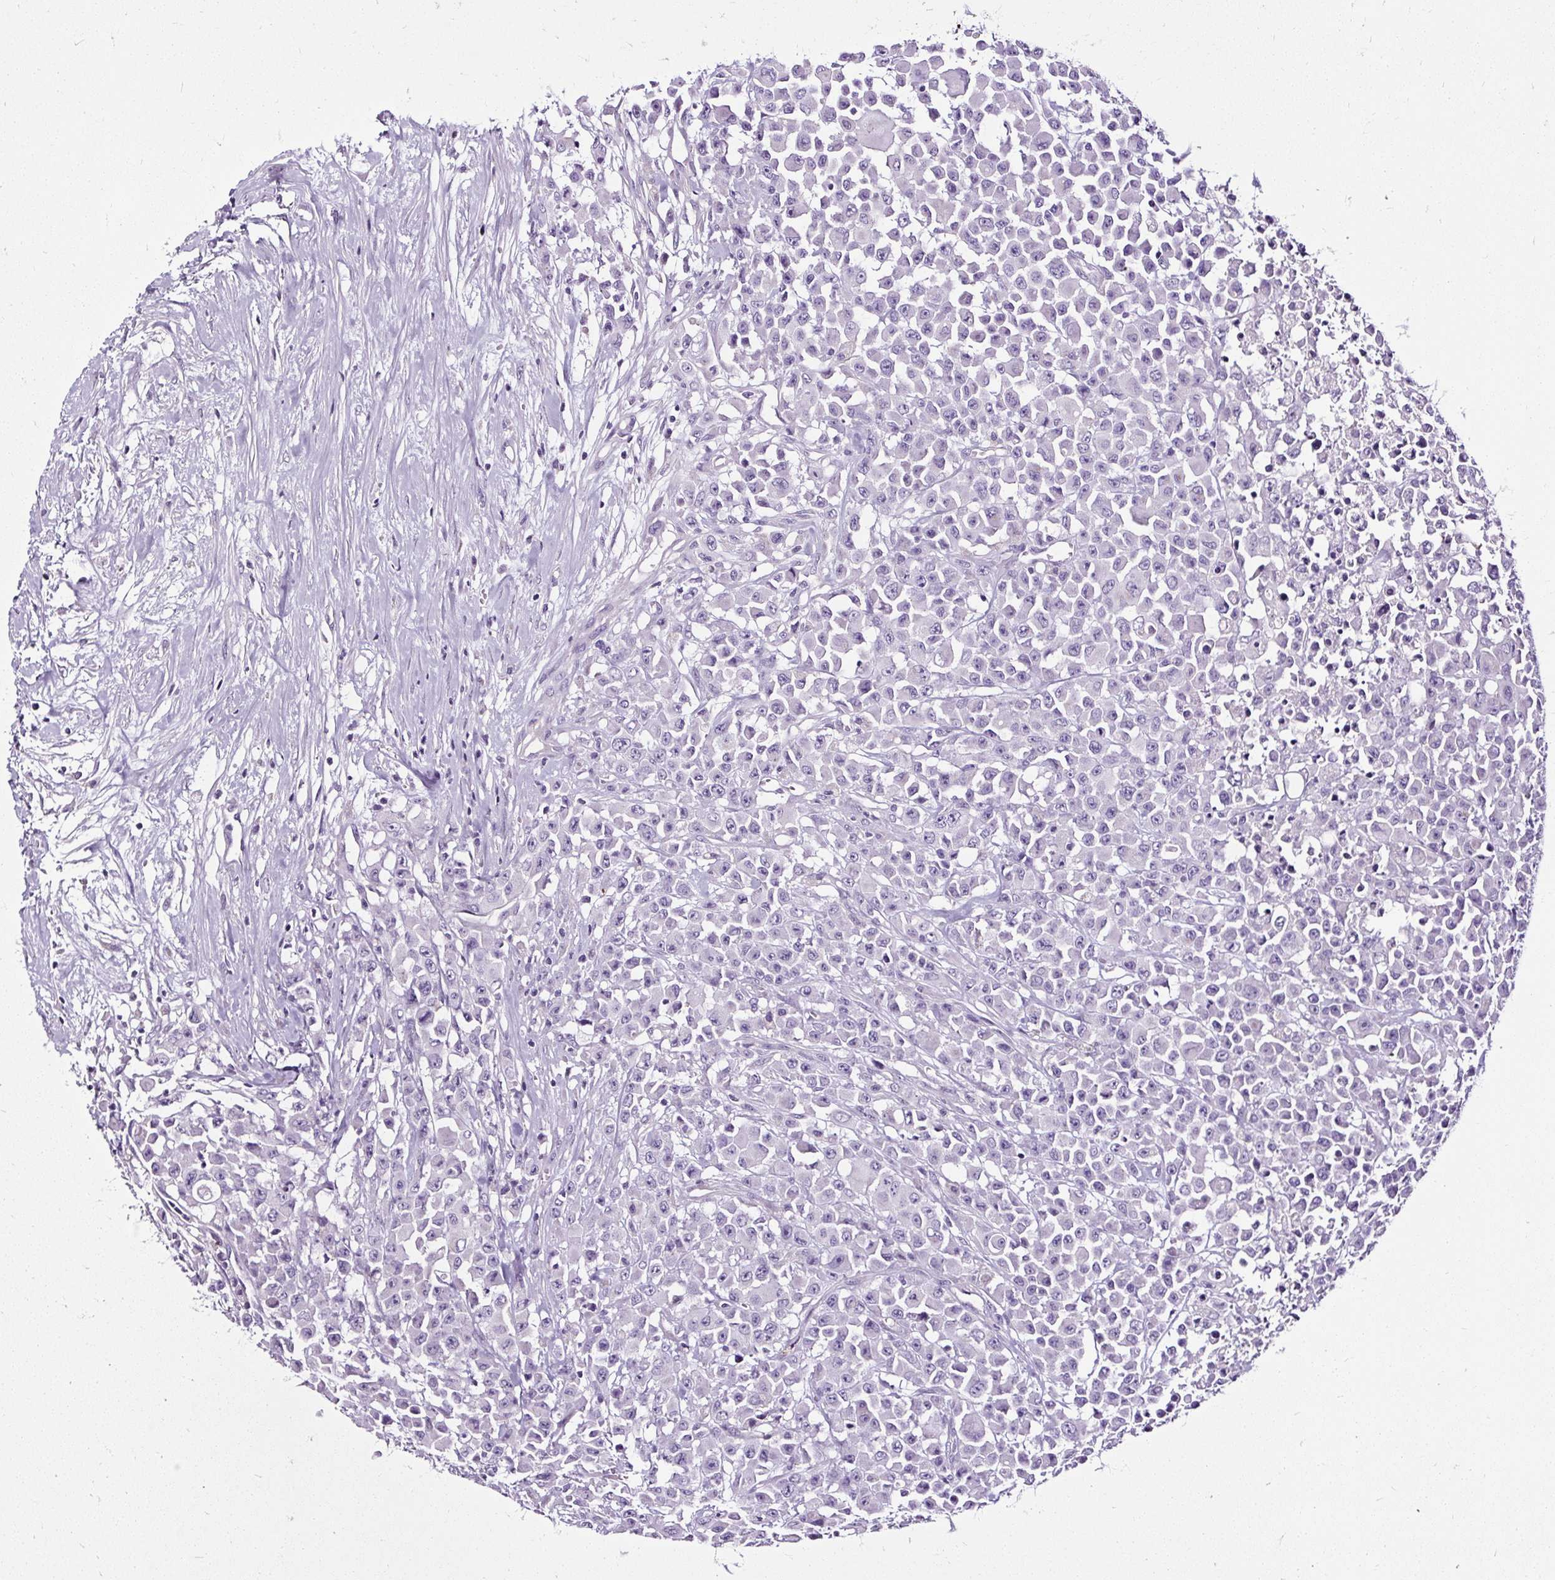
{"staining": {"intensity": "negative", "quantity": "none", "location": "none"}, "tissue": "colorectal cancer", "cell_type": "Tumor cells", "image_type": "cancer", "snomed": [{"axis": "morphology", "description": "Adenocarcinoma, NOS"}, {"axis": "topography", "description": "Colon"}], "caption": "This is an immunohistochemistry (IHC) histopathology image of colorectal cancer. There is no positivity in tumor cells.", "gene": "SLC7A8", "patient": {"sex": "male", "age": 51}}